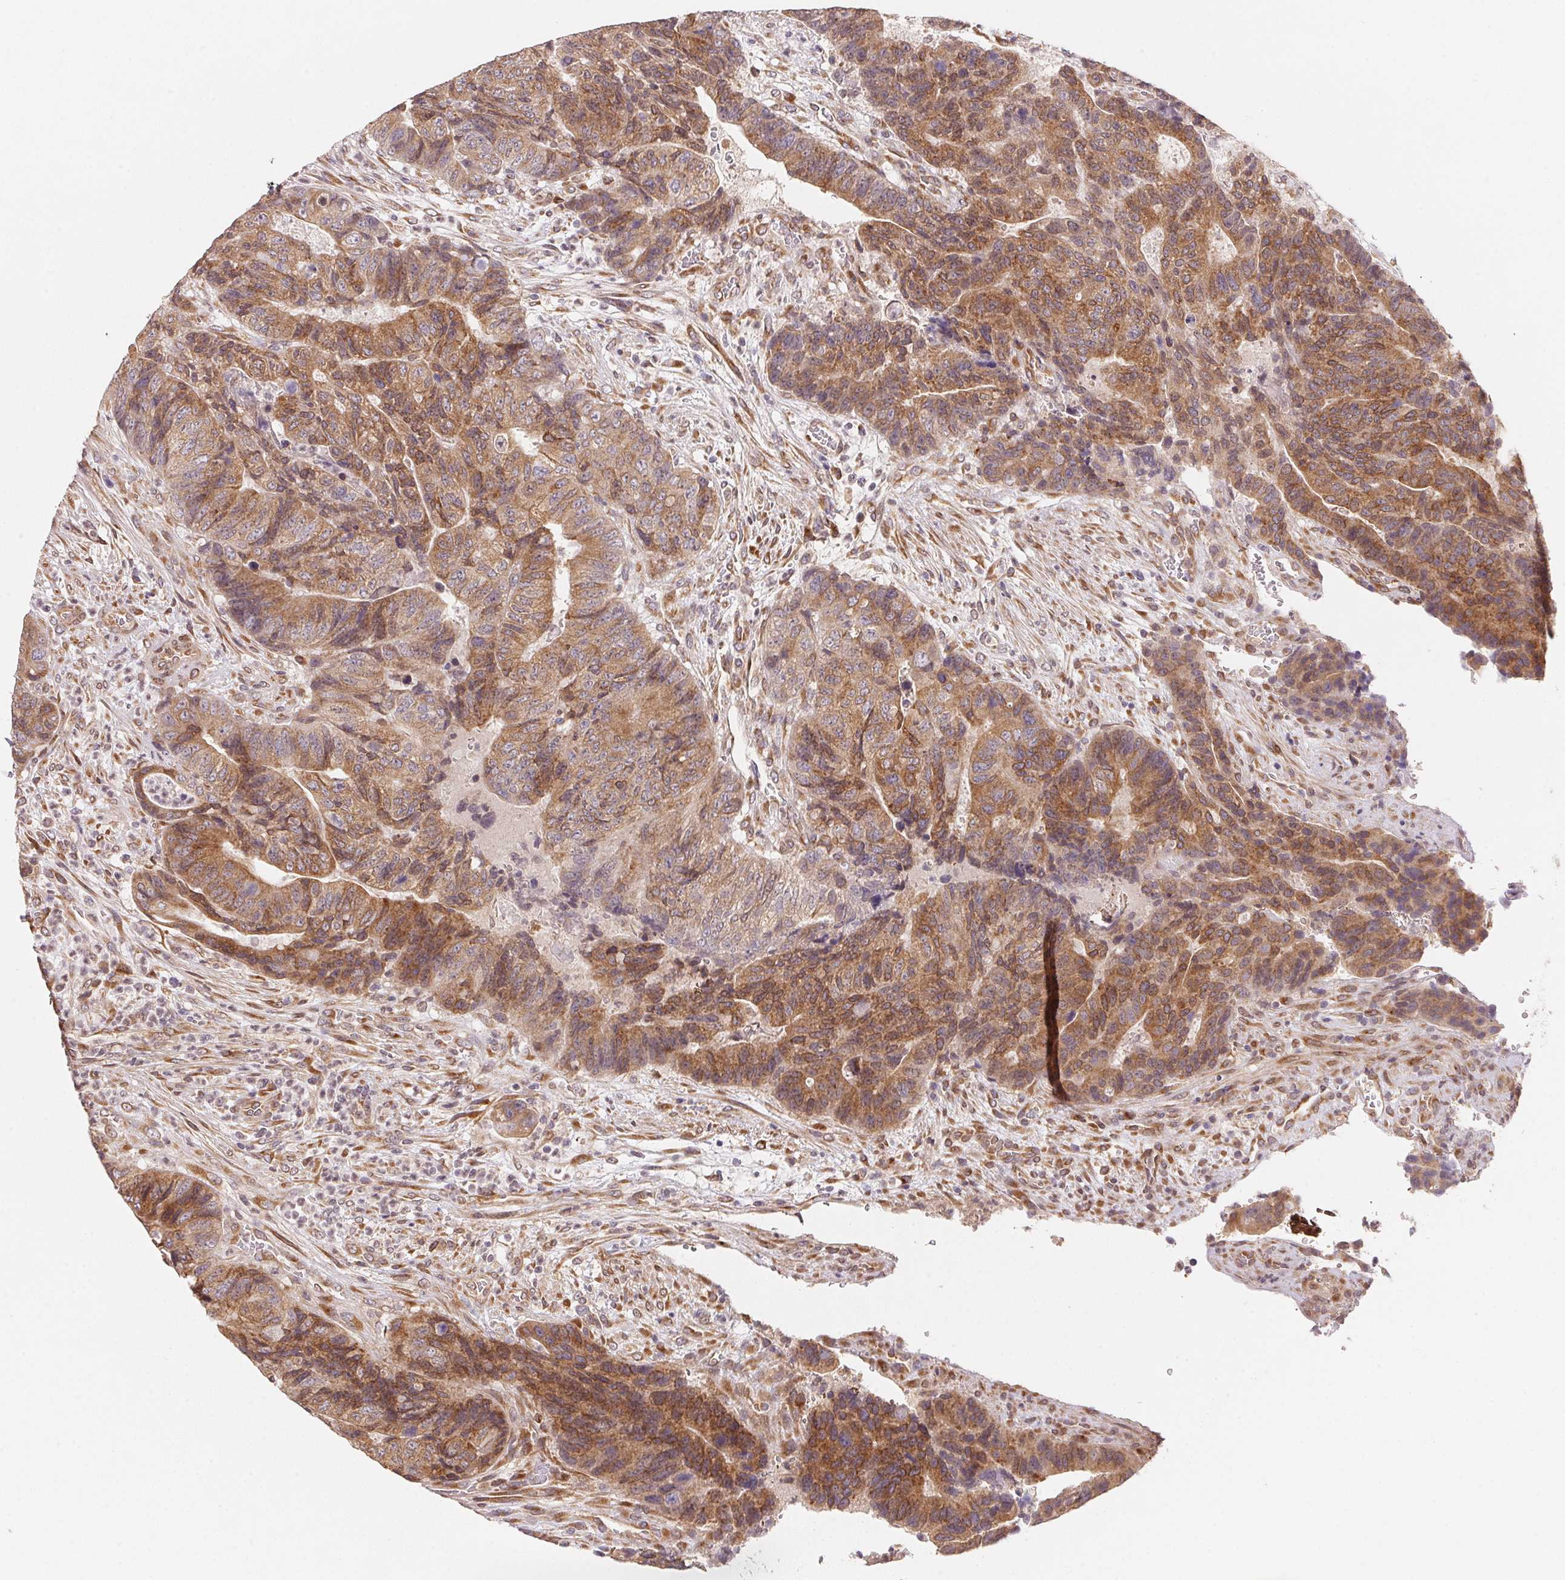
{"staining": {"intensity": "moderate", "quantity": ">75%", "location": "cytoplasmic/membranous"}, "tissue": "colorectal cancer", "cell_type": "Tumor cells", "image_type": "cancer", "snomed": [{"axis": "morphology", "description": "Normal tissue, NOS"}, {"axis": "morphology", "description": "Adenocarcinoma, NOS"}, {"axis": "topography", "description": "Colon"}], "caption": "A histopathology image showing moderate cytoplasmic/membranous positivity in approximately >75% of tumor cells in colorectal adenocarcinoma, as visualized by brown immunohistochemical staining.", "gene": "EI24", "patient": {"sex": "female", "age": 48}}